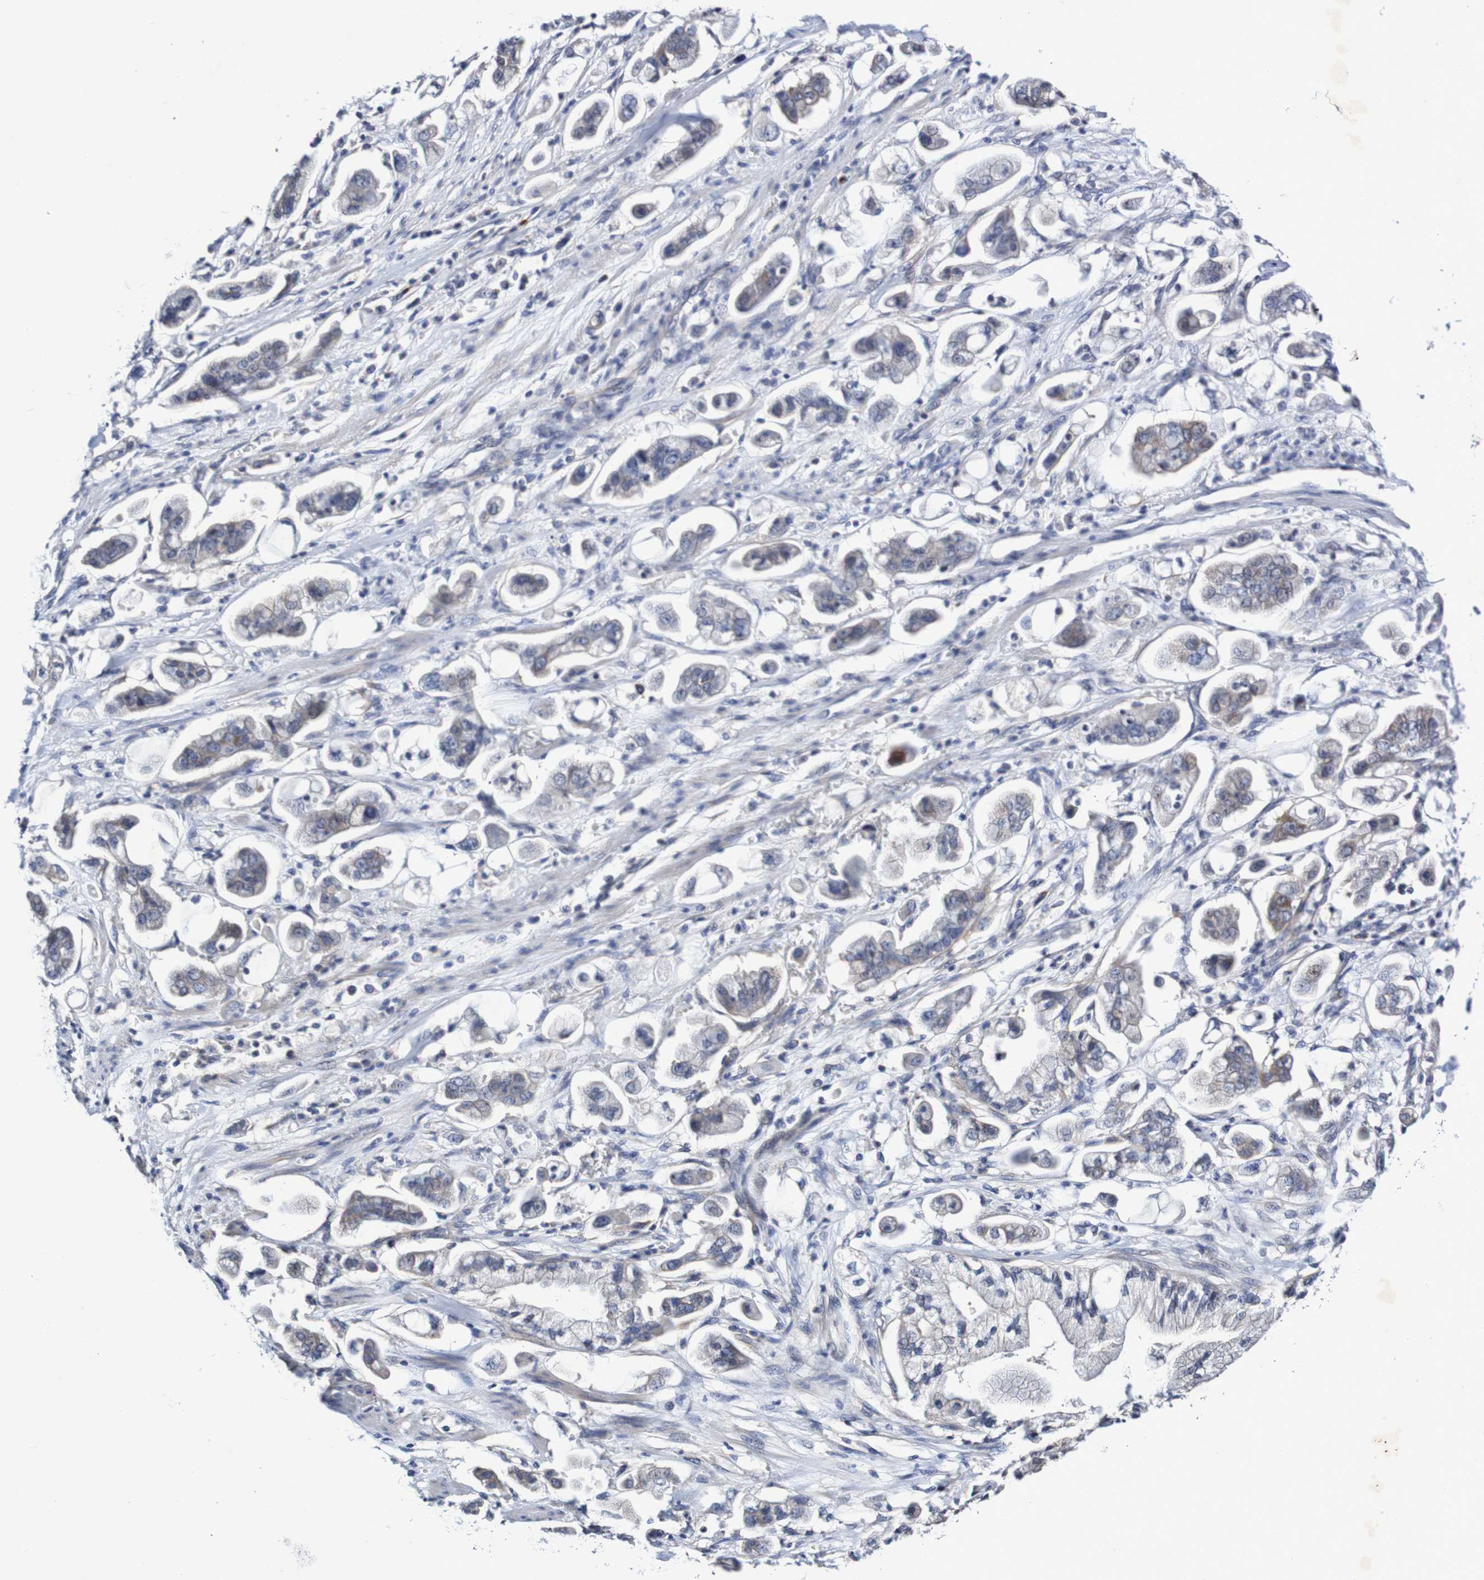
{"staining": {"intensity": "negative", "quantity": "none", "location": "none"}, "tissue": "stomach cancer", "cell_type": "Tumor cells", "image_type": "cancer", "snomed": [{"axis": "morphology", "description": "Adenocarcinoma, NOS"}, {"axis": "topography", "description": "Stomach"}], "caption": "Immunohistochemical staining of adenocarcinoma (stomach) shows no significant staining in tumor cells.", "gene": "ACVR1C", "patient": {"sex": "male", "age": 62}}